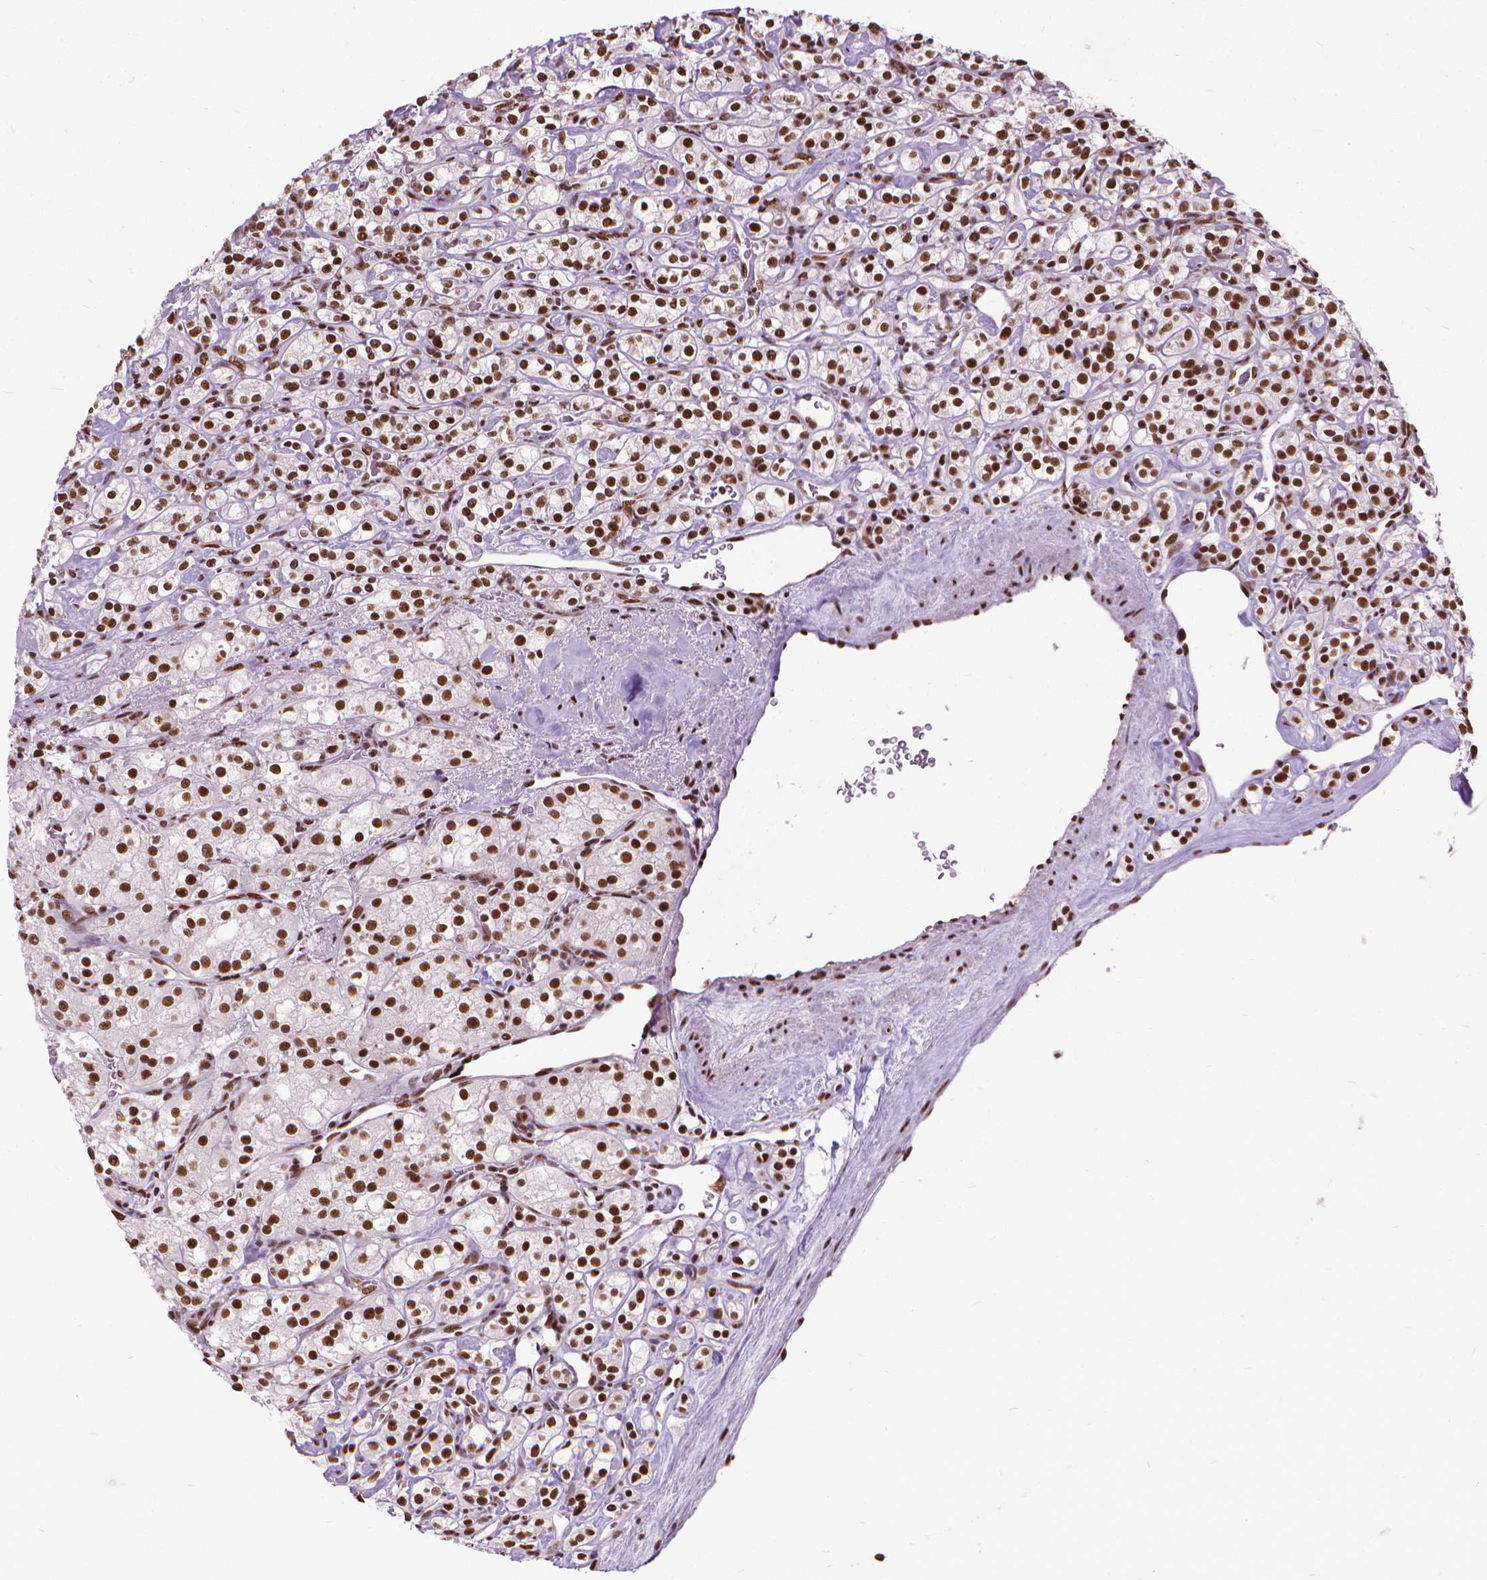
{"staining": {"intensity": "strong", "quantity": ">75%", "location": "nuclear"}, "tissue": "renal cancer", "cell_type": "Tumor cells", "image_type": "cancer", "snomed": [{"axis": "morphology", "description": "Adenocarcinoma, NOS"}, {"axis": "topography", "description": "Kidney"}], "caption": "An image of renal cancer stained for a protein demonstrates strong nuclear brown staining in tumor cells.", "gene": "AKAP8", "patient": {"sex": "male", "age": 77}}